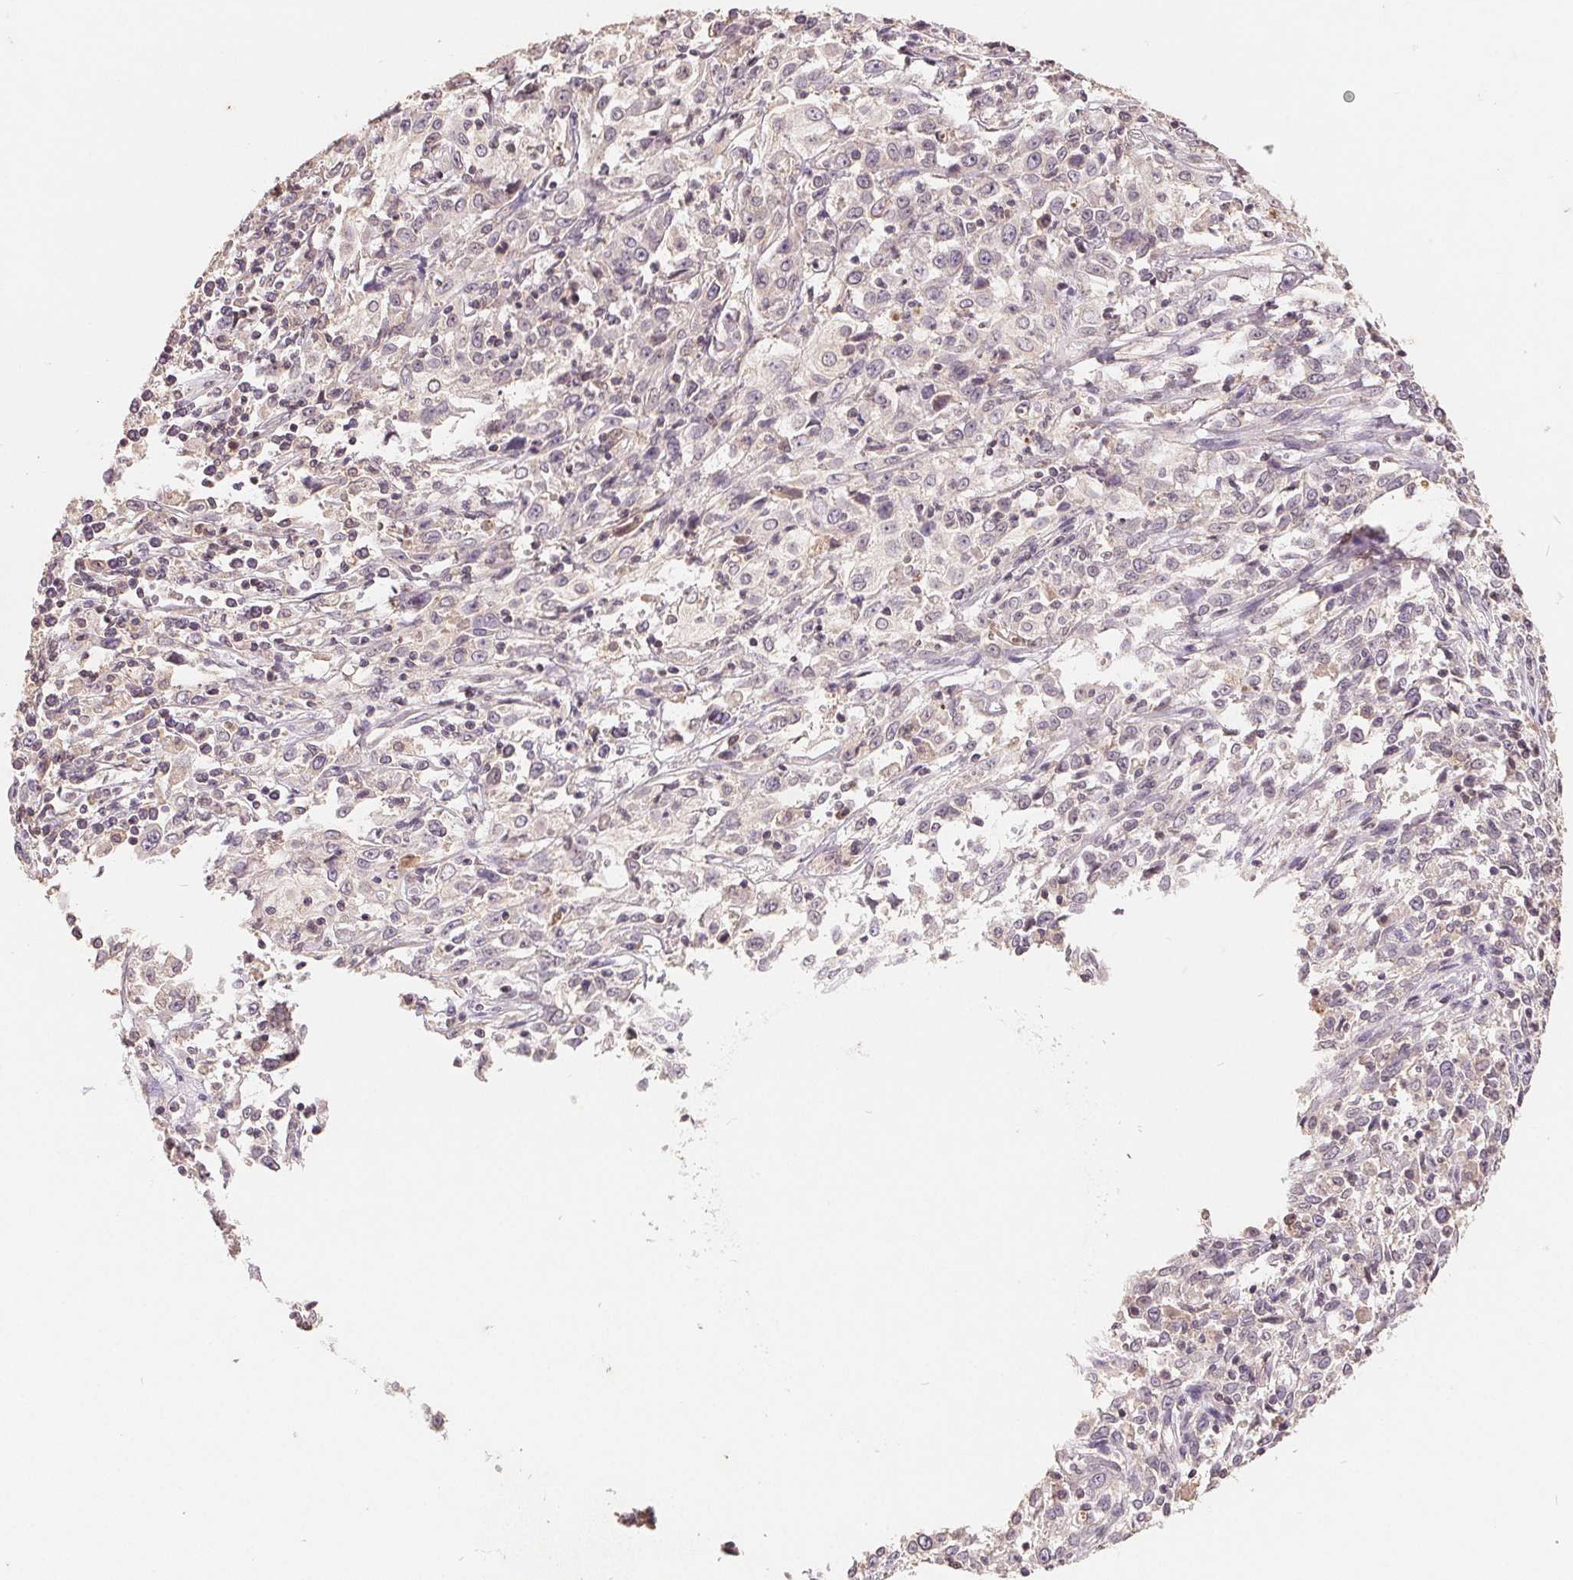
{"staining": {"intensity": "negative", "quantity": "none", "location": "none"}, "tissue": "cervical cancer", "cell_type": "Tumor cells", "image_type": "cancer", "snomed": [{"axis": "morphology", "description": "Adenocarcinoma, NOS"}, {"axis": "topography", "description": "Cervix"}], "caption": "High power microscopy histopathology image of an immunohistochemistry (IHC) micrograph of adenocarcinoma (cervical), revealing no significant positivity in tumor cells.", "gene": "CDIPT", "patient": {"sex": "female", "age": 40}}